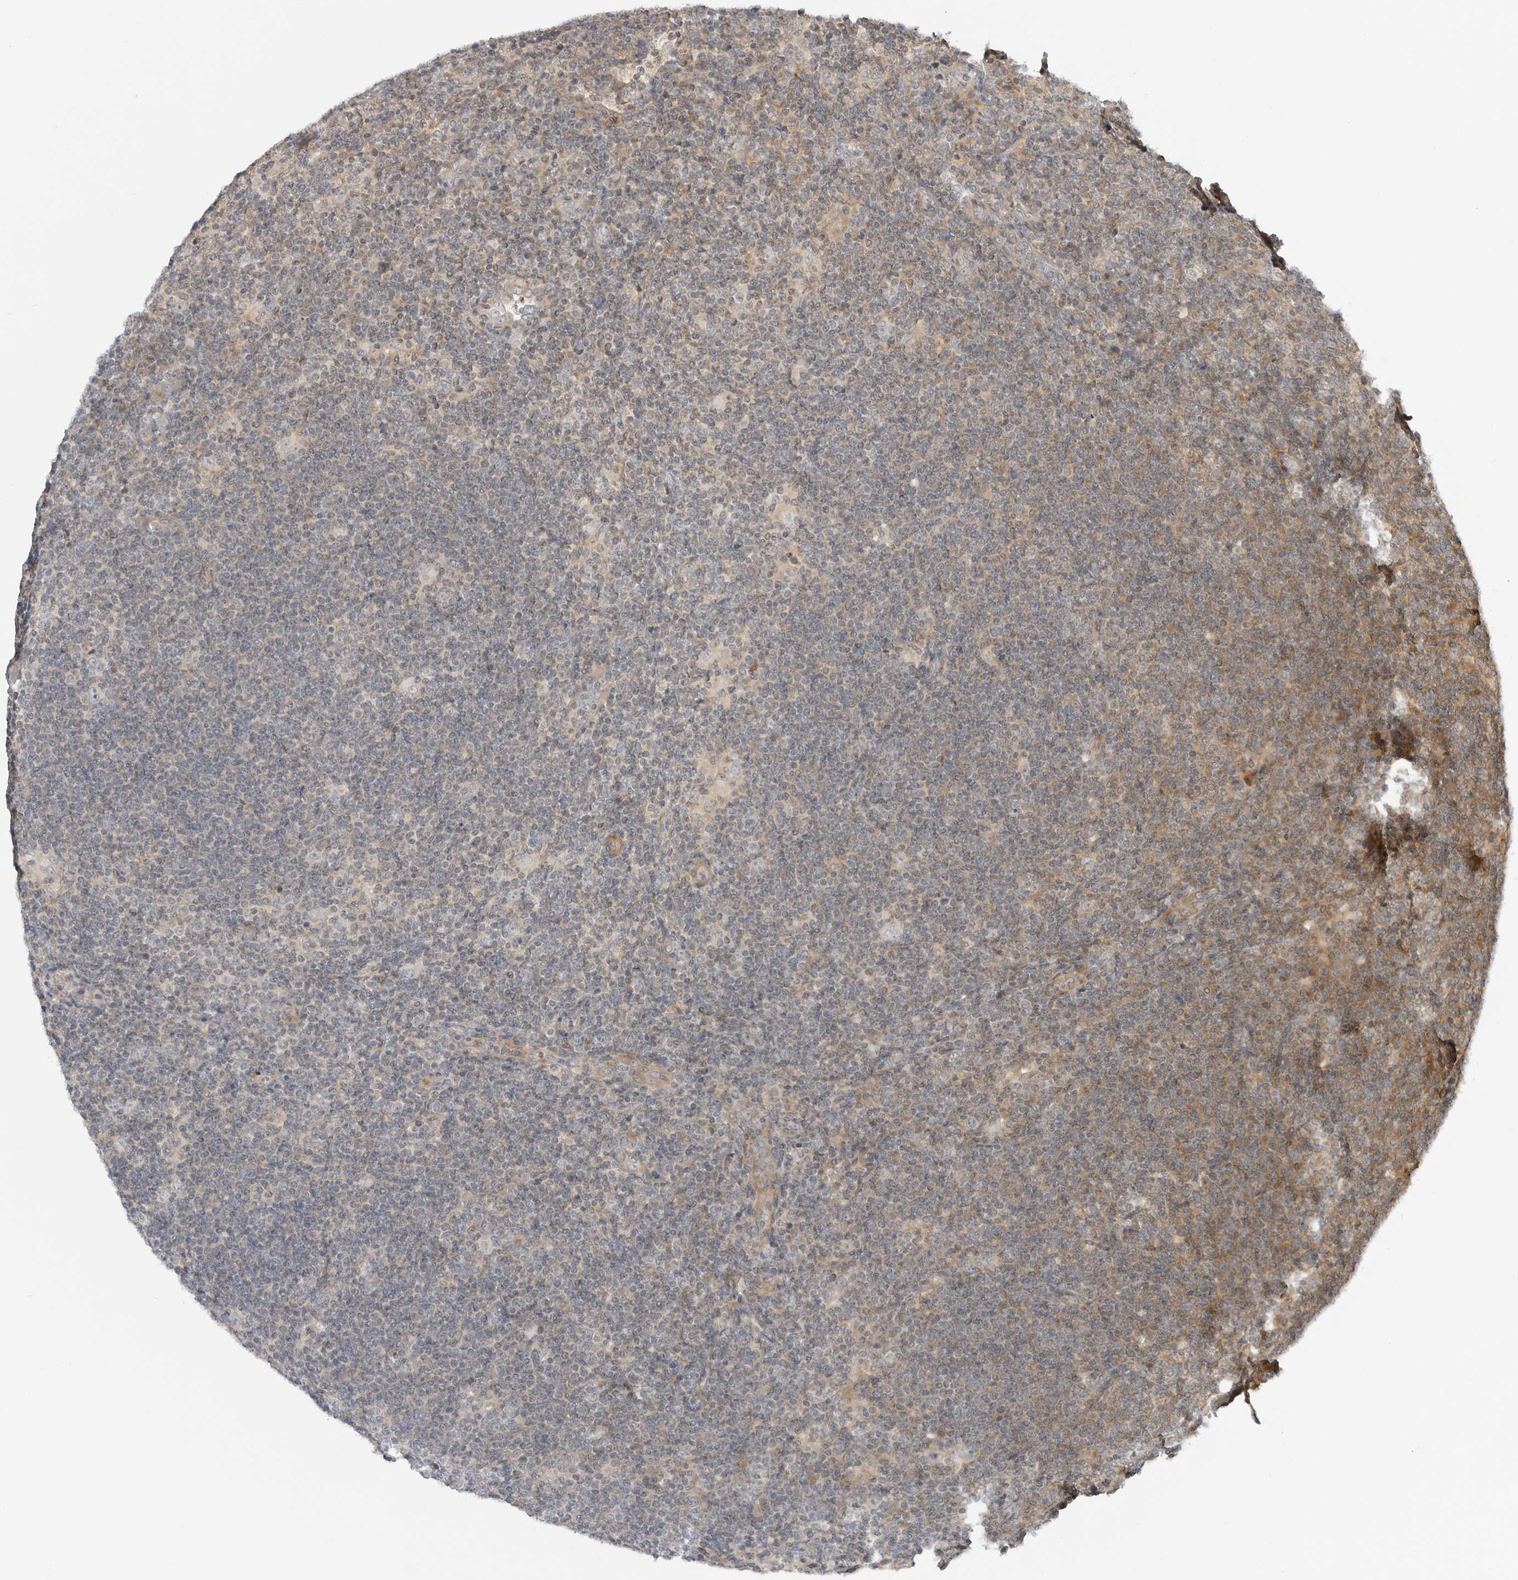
{"staining": {"intensity": "negative", "quantity": "none", "location": "none"}, "tissue": "lymphoma", "cell_type": "Tumor cells", "image_type": "cancer", "snomed": [{"axis": "morphology", "description": "Hodgkin's disease, NOS"}, {"axis": "topography", "description": "Lymph node"}], "caption": "Protein analysis of lymphoma reveals no significant positivity in tumor cells.", "gene": "STXBP3", "patient": {"sex": "female", "age": 57}}